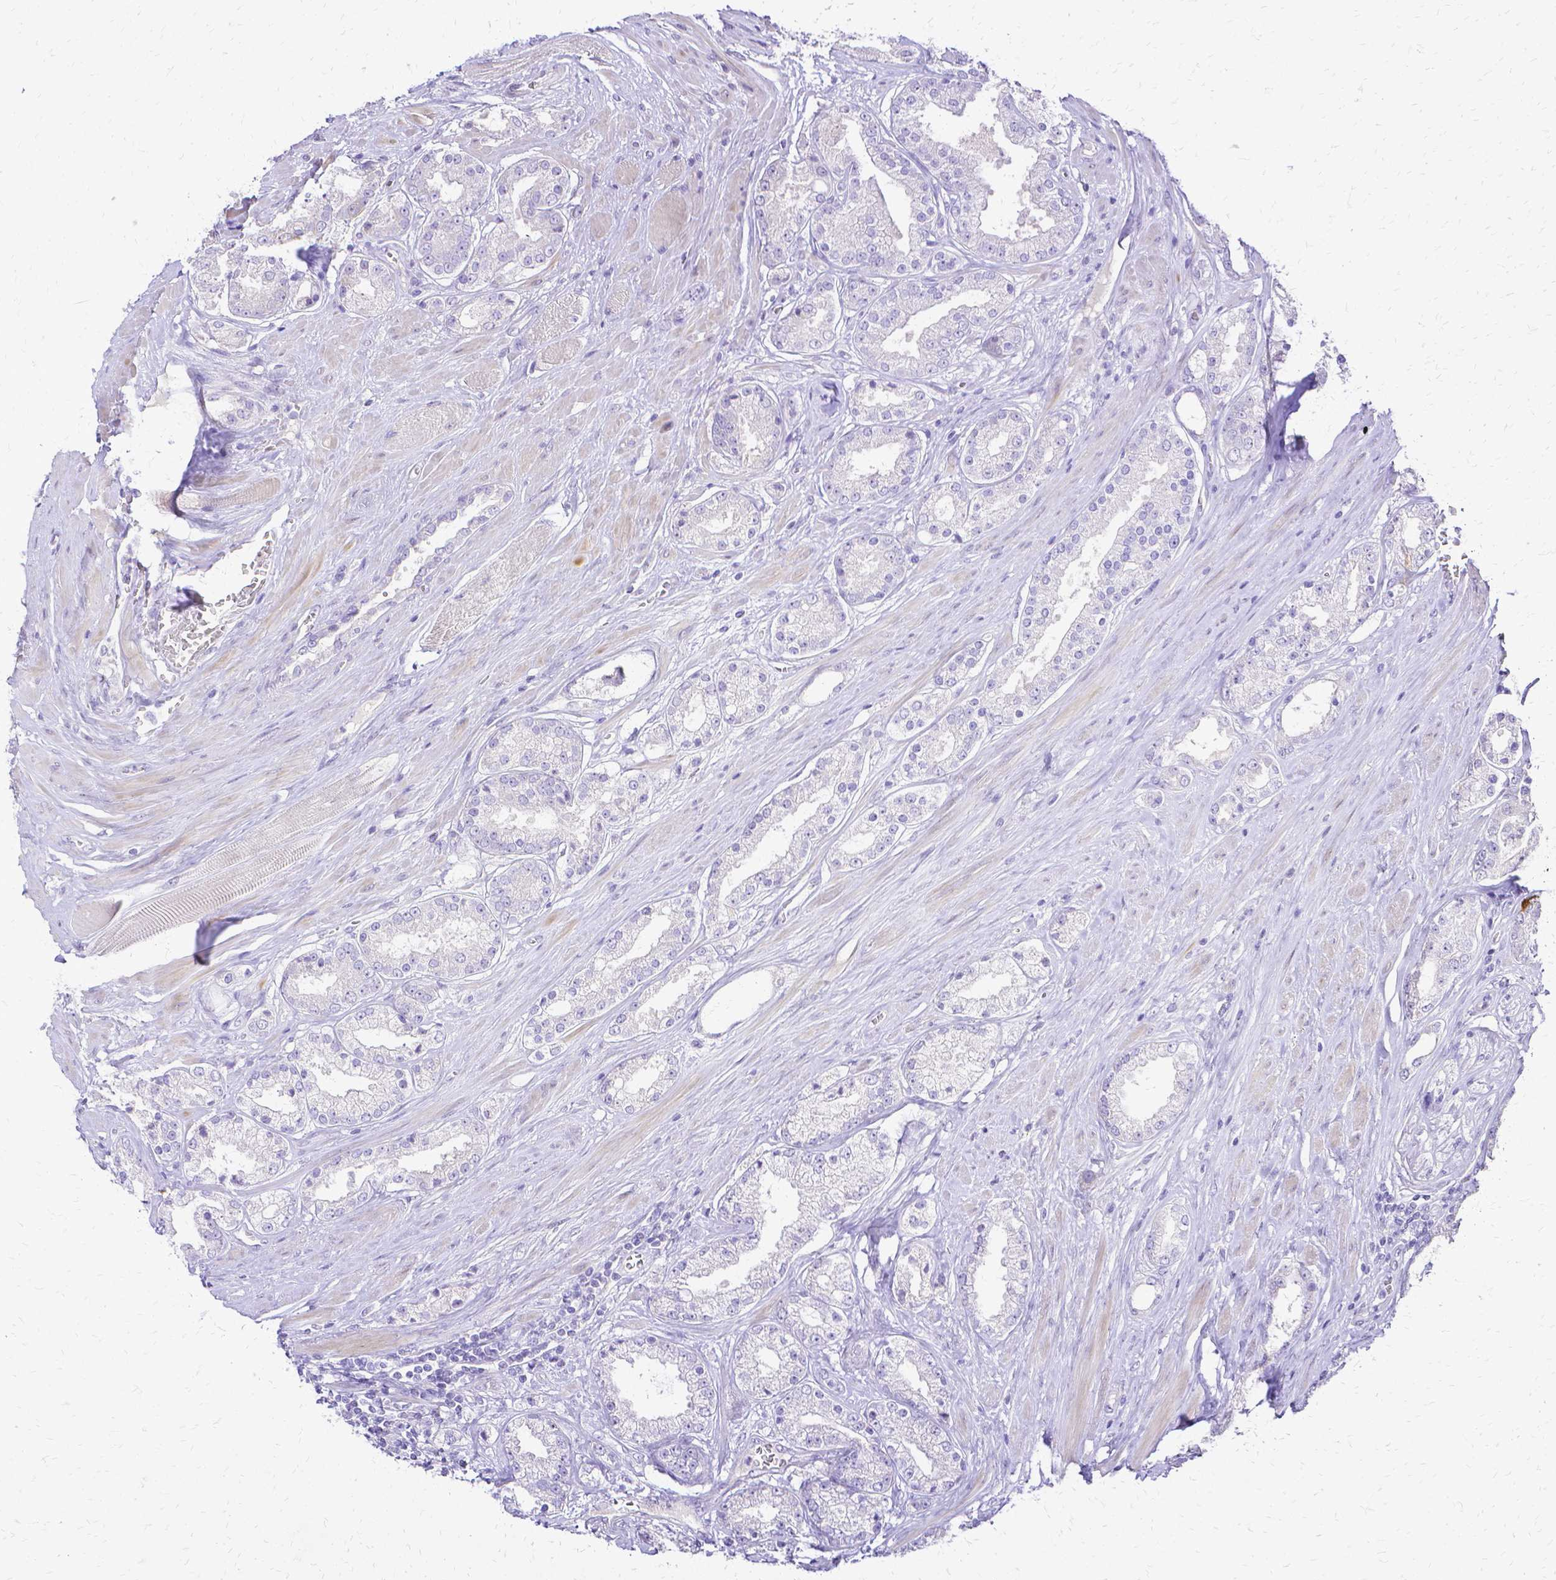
{"staining": {"intensity": "negative", "quantity": "none", "location": "none"}, "tissue": "prostate cancer", "cell_type": "Tumor cells", "image_type": "cancer", "snomed": [{"axis": "morphology", "description": "Adenocarcinoma, High grade"}, {"axis": "topography", "description": "Prostate"}], "caption": "The image shows no staining of tumor cells in prostate high-grade adenocarcinoma. Brightfield microscopy of IHC stained with DAB (brown) and hematoxylin (blue), captured at high magnification.", "gene": "CCNB1", "patient": {"sex": "male", "age": 66}}